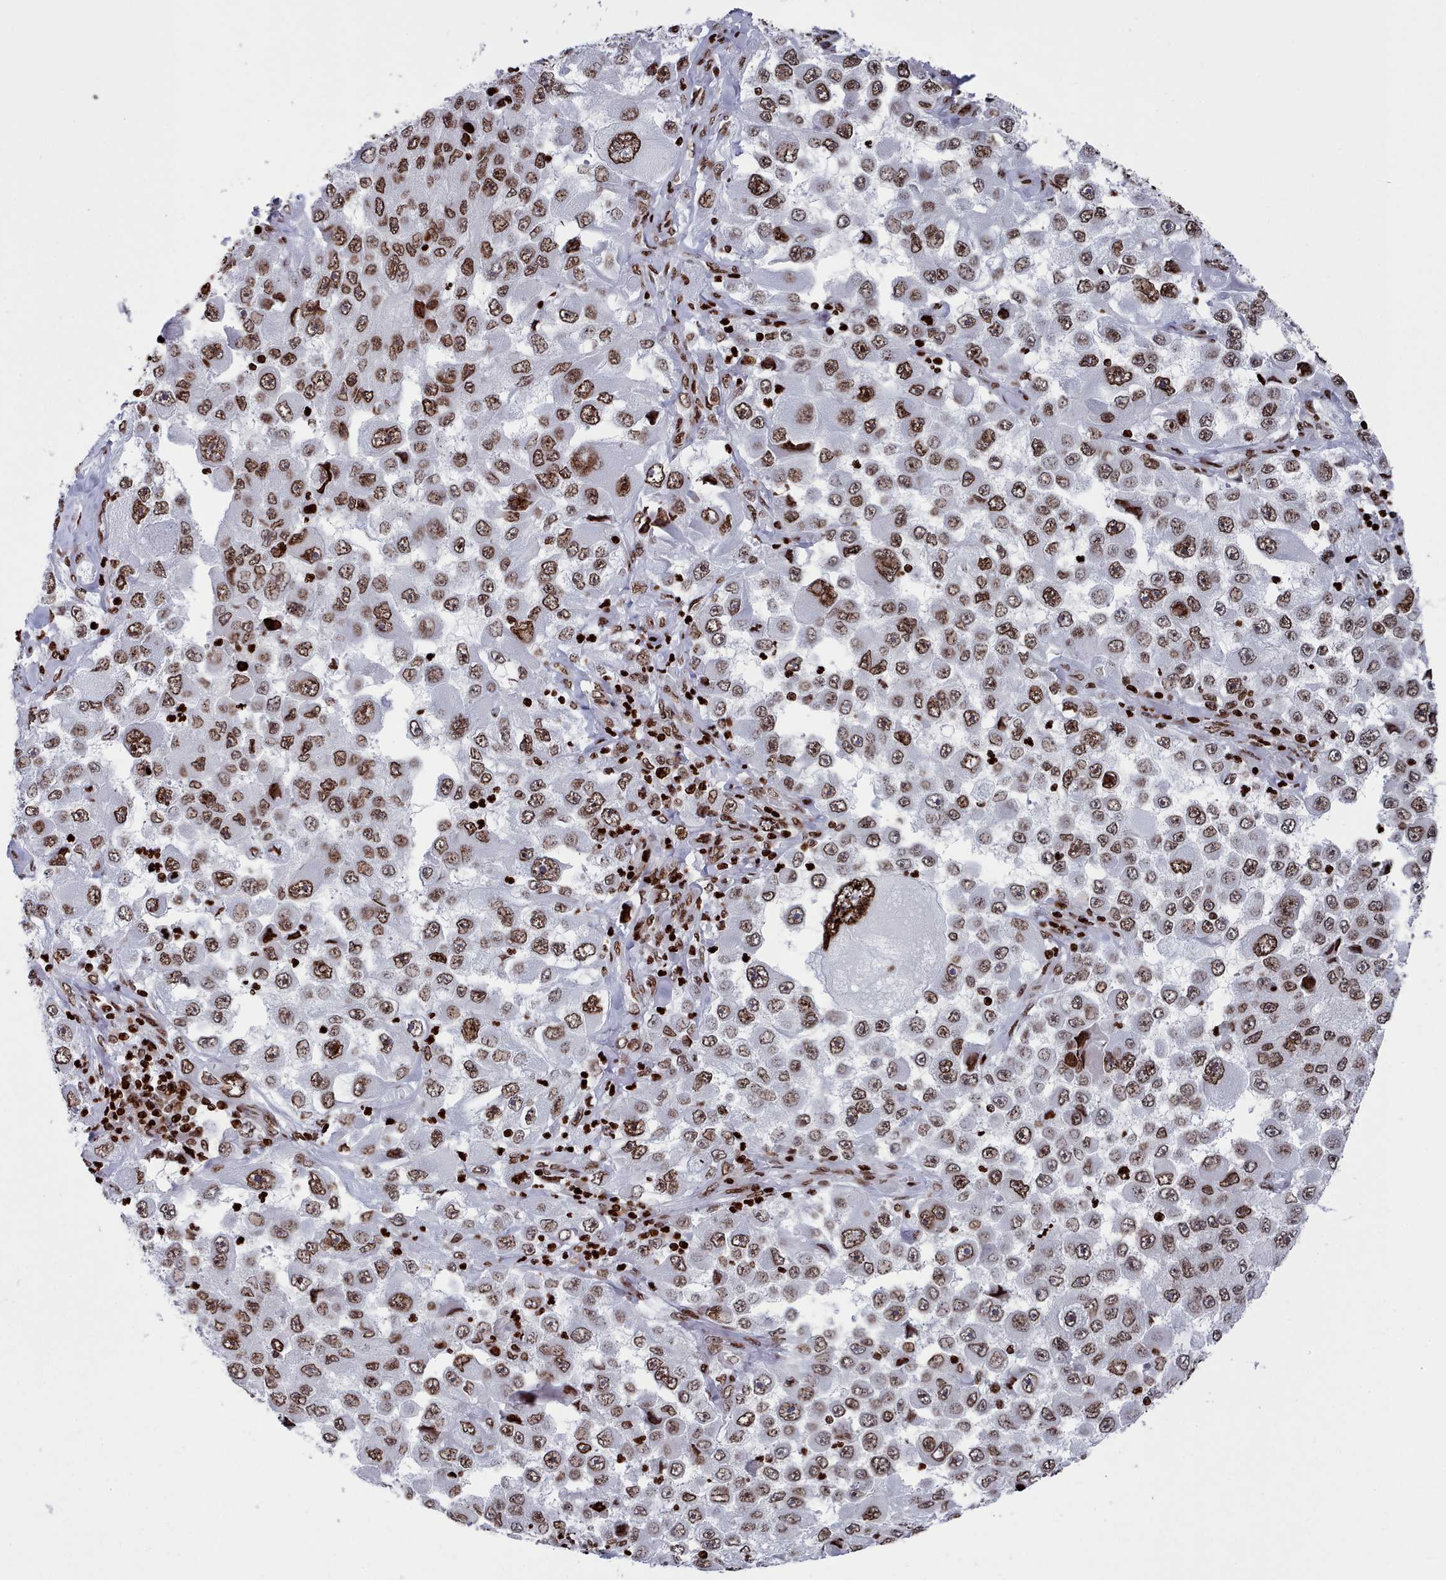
{"staining": {"intensity": "moderate", "quantity": ">75%", "location": "nuclear"}, "tissue": "melanoma", "cell_type": "Tumor cells", "image_type": "cancer", "snomed": [{"axis": "morphology", "description": "Malignant melanoma, Metastatic site"}, {"axis": "topography", "description": "Lymph node"}], "caption": "Immunohistochemical staining of human malignant melanoma (metastatic site) shows moderate nuclear protein expression in approximately >75% of tumor cells. The staining was performed using DAB (3,3'-diaminobenzidine) to visualize the protein expression in brown, while the nuclei were stained in blue with hematoxylin (Magnification: 20x).", "gene": "PCDHB12", "patient": {"sex": "male", "age": 62}}